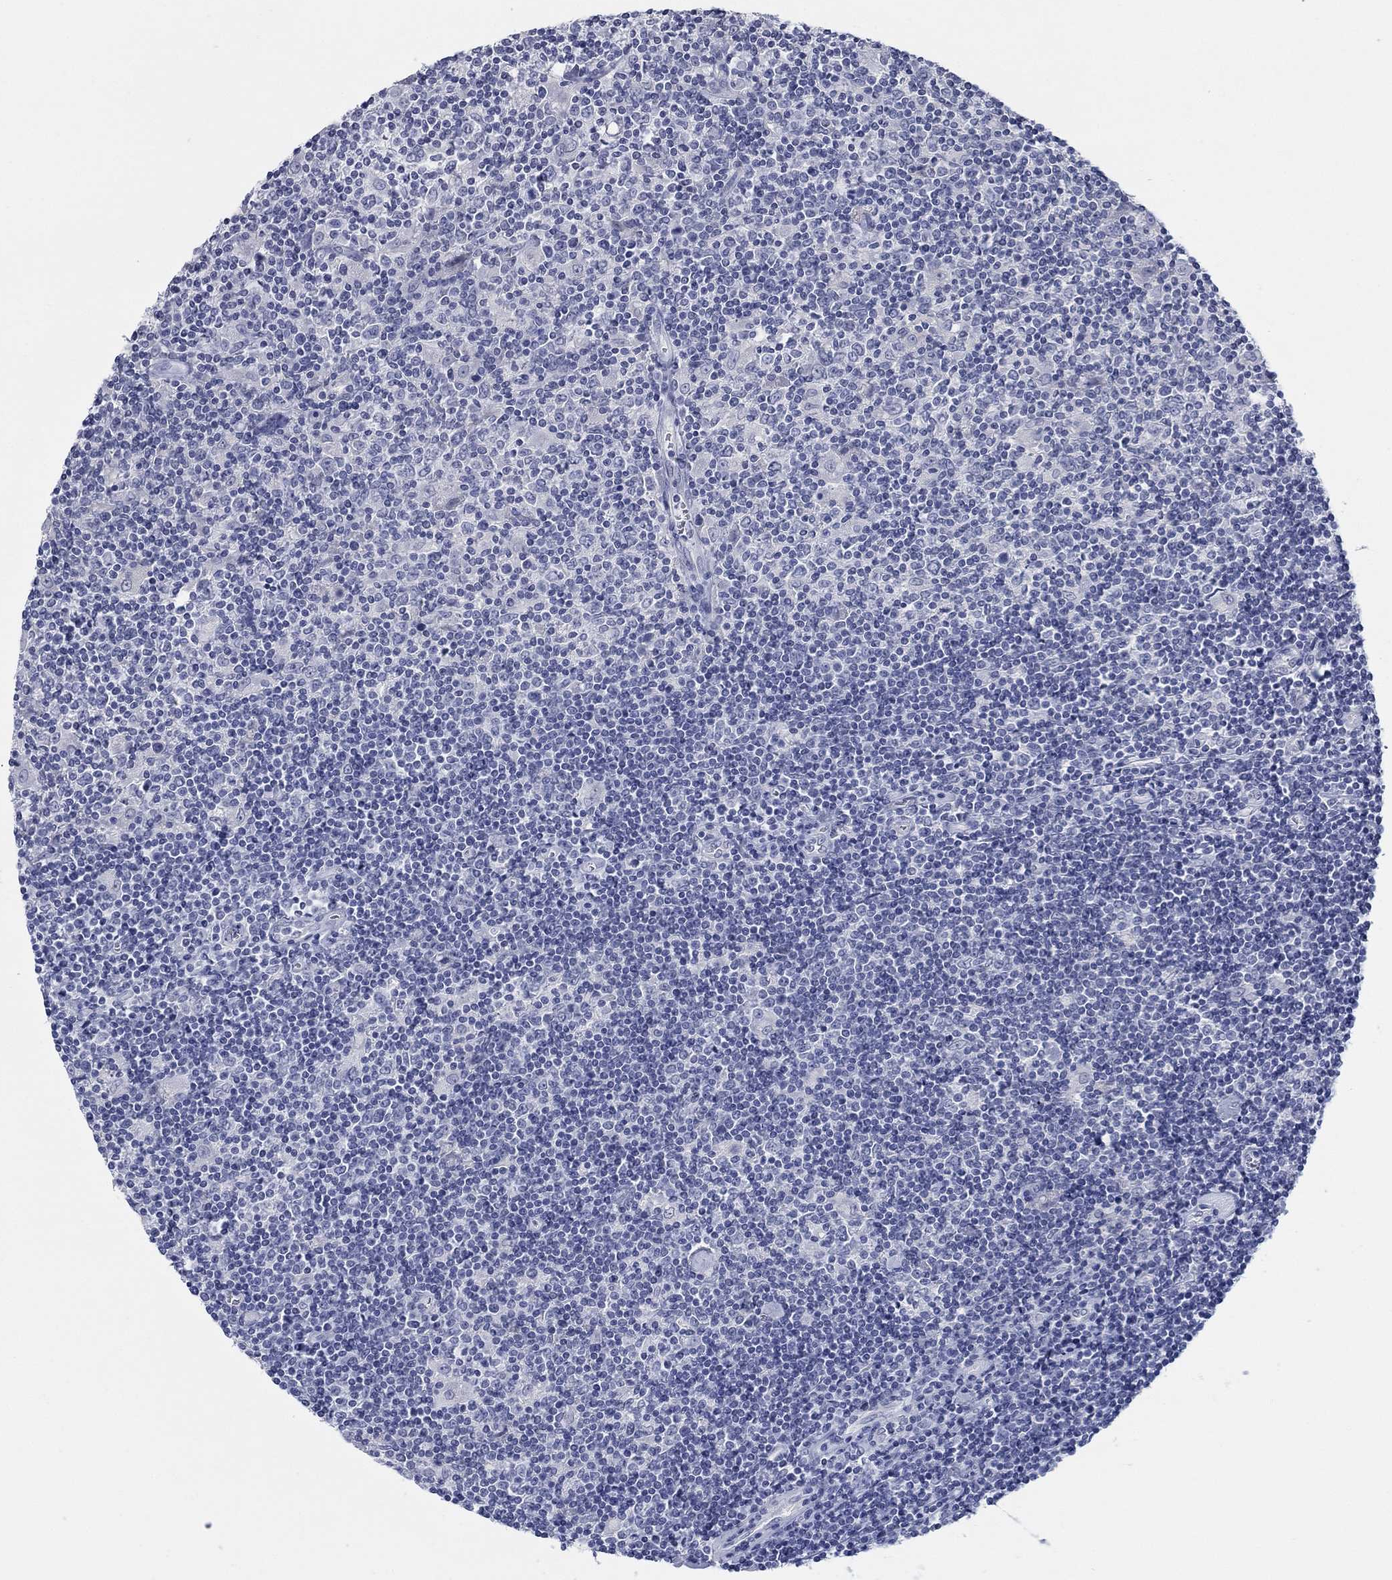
{"staining": {"intensity": "negative", "quantity": "none", "location": "none"}, "tissue": "lymphoma", "cell_type": "Tumor cells", "image_type": "cancer", "snomed": [{"axis": "morphology", "description": "Hodgkin's disease, NOS"}, {"axis": "topography", "description": "Lymph node"}], "caption": "Immunohistochemistry (IHC) of human lymphoma displays no positivity in tumor cells. Nuclei are stained in blue.", "gene": "ATP6V1G2", "patient": {"sex": "male", "age": 40}}